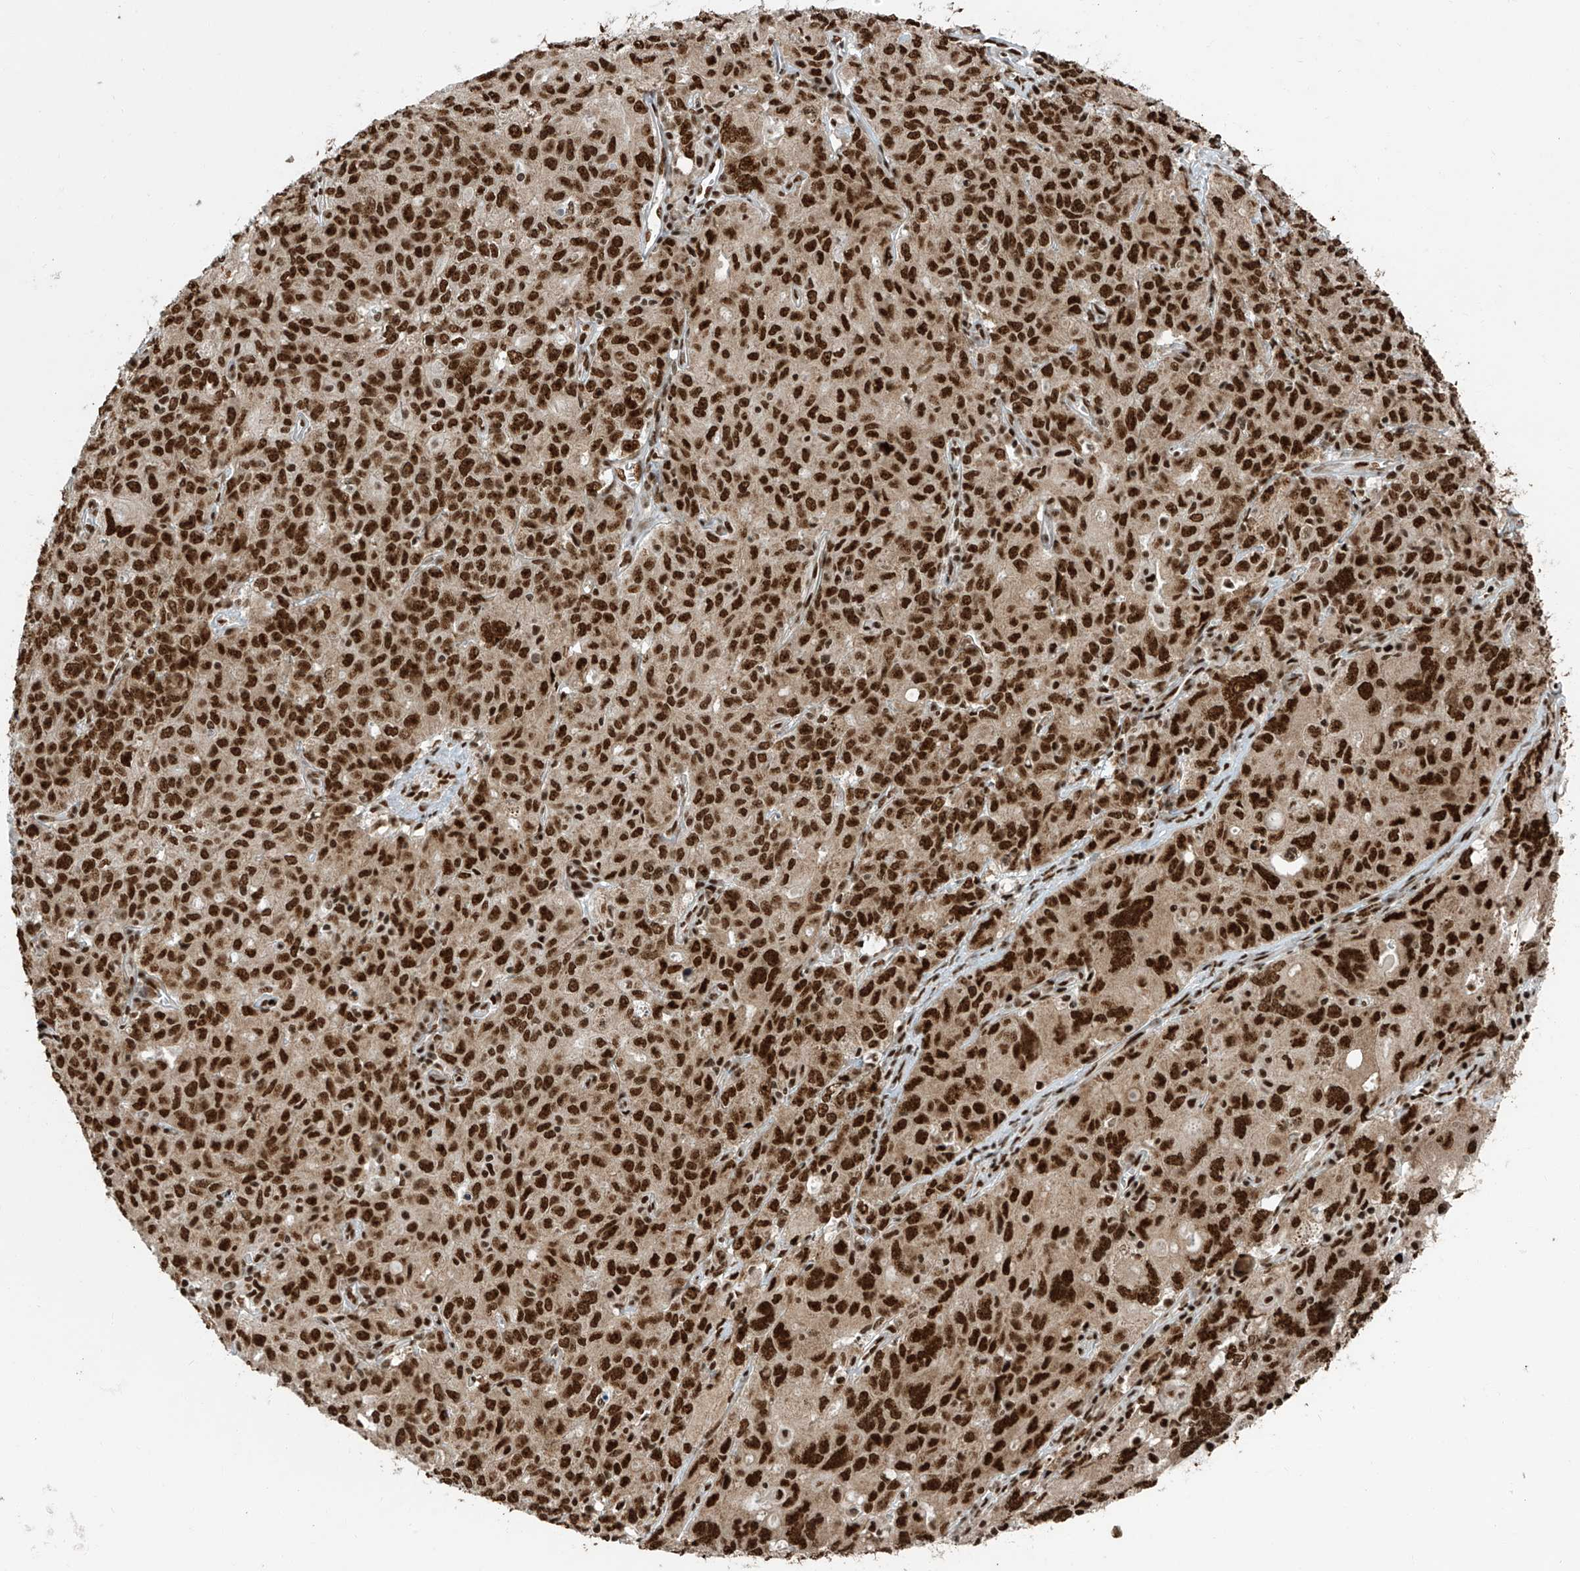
{"staining": {"intensity": "strong", "quantity": ">75%", "location": "nuclear"}, "tissue": "ovarian cancer", "cell_type": "Tumor cells", "image_type": "cancer", "snomed": [{"axis": "morphology", "description": "Carcinoma, endometroid"}, {"axis": "topography", "description": "Ovary"}], "caption": "Immunohistochemistry (DAB) staining of ovarian cancer exhibits strong nuclear protein positivity in approximately >75% of tumor cells.", "gene": "FAM193B", "patient": {"sex": "female", "age": 62}}